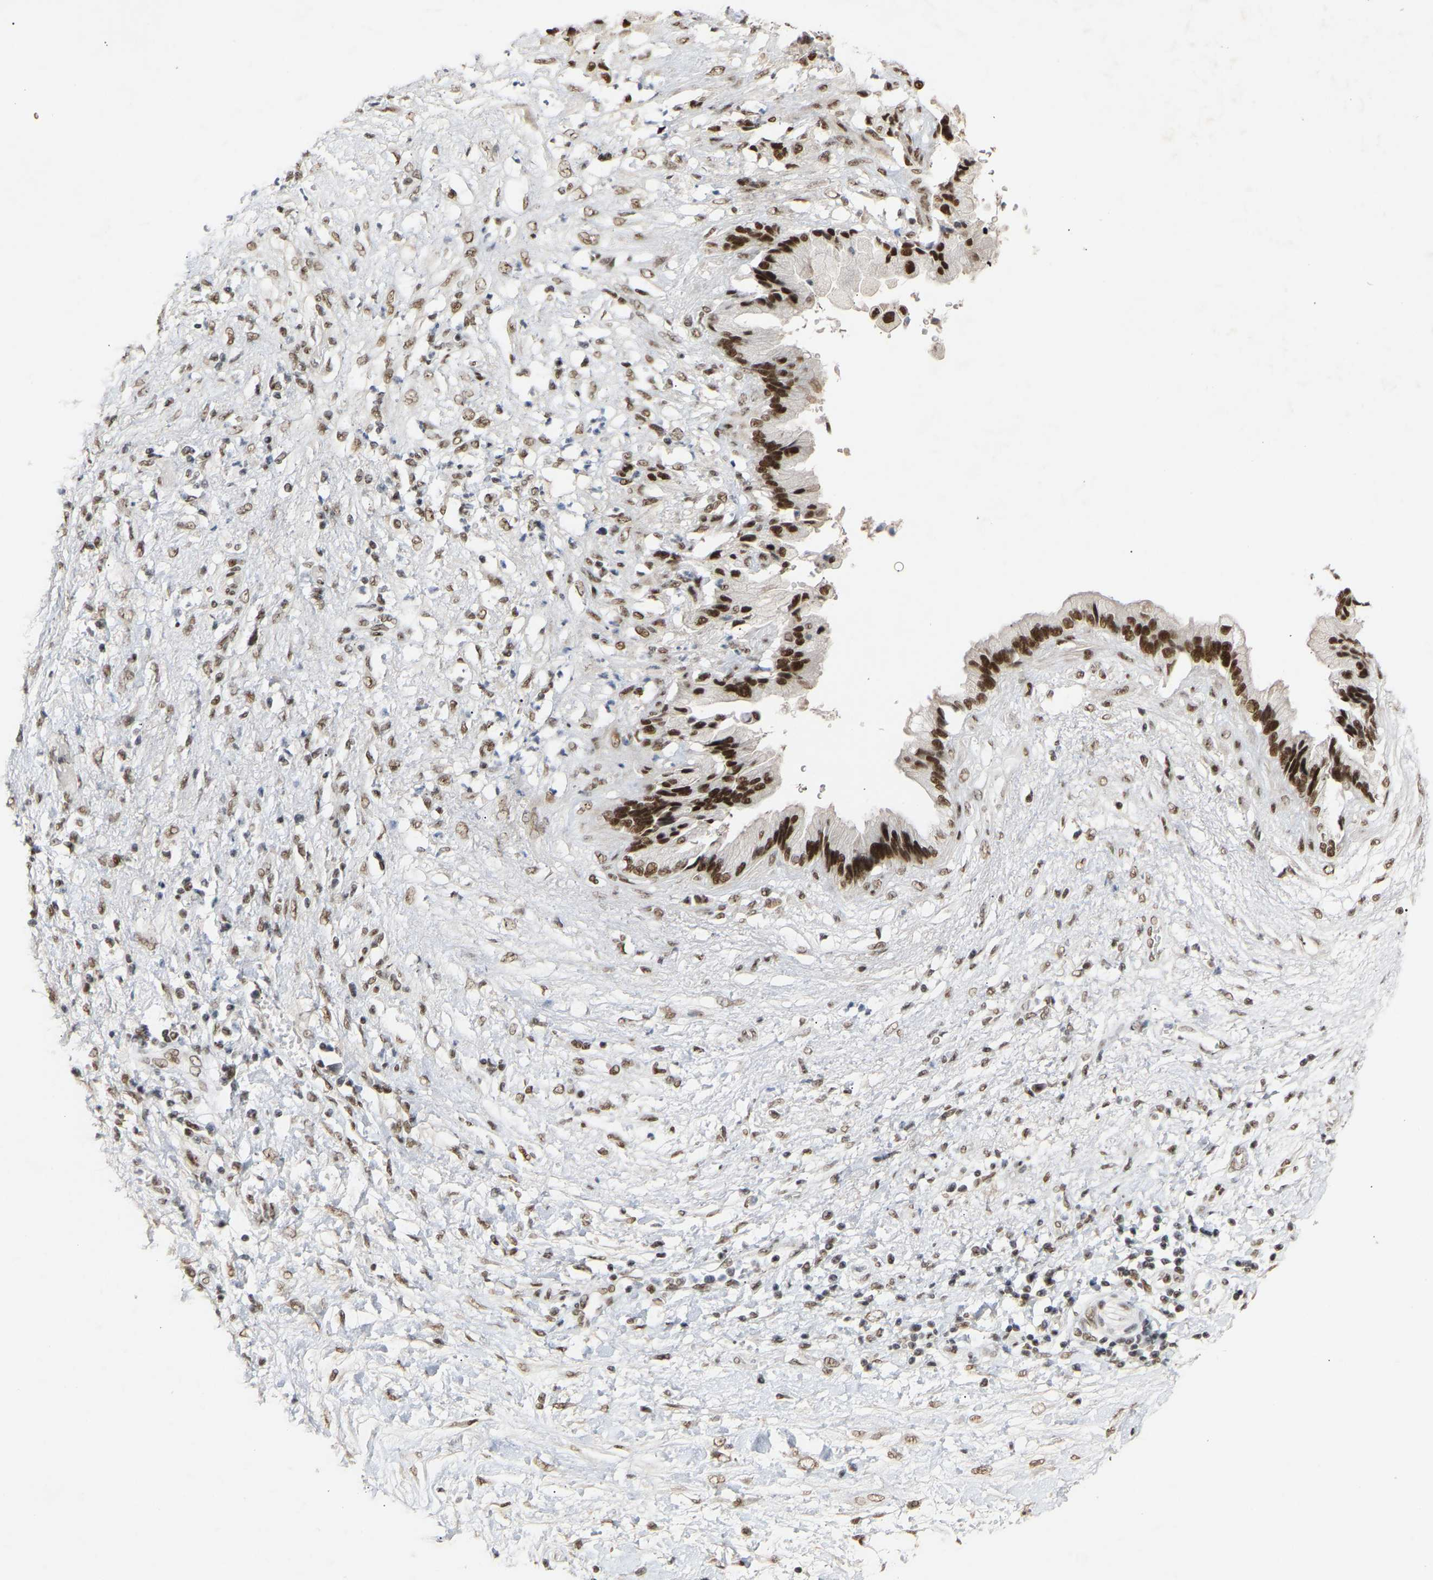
{"staining": {"intensity": "strong", "quantity": ">75%", "location": "nuclear"}, "tissue": "pancreatic cancer", "cell_type": "Tumor cells", "image_type": "cancer", "snomed": [{"axis": "morphology", "description": "Adenocarcinoma, NOS"}, {"axis": "topography", "description": "Pancreas"}], "caption": "Pancreatic cancer (adenocarcinoma) tissue displays strong nuclear positivity in approximately >75% of tumor cells (Stains: DAB (3,3'-diaminobenzidine) in brown, nuclei in blue, Microscopy: brightfield microscopy at high magnification).", "gene": "NELFB", "patient": {"sex": "female", "age": 60}}